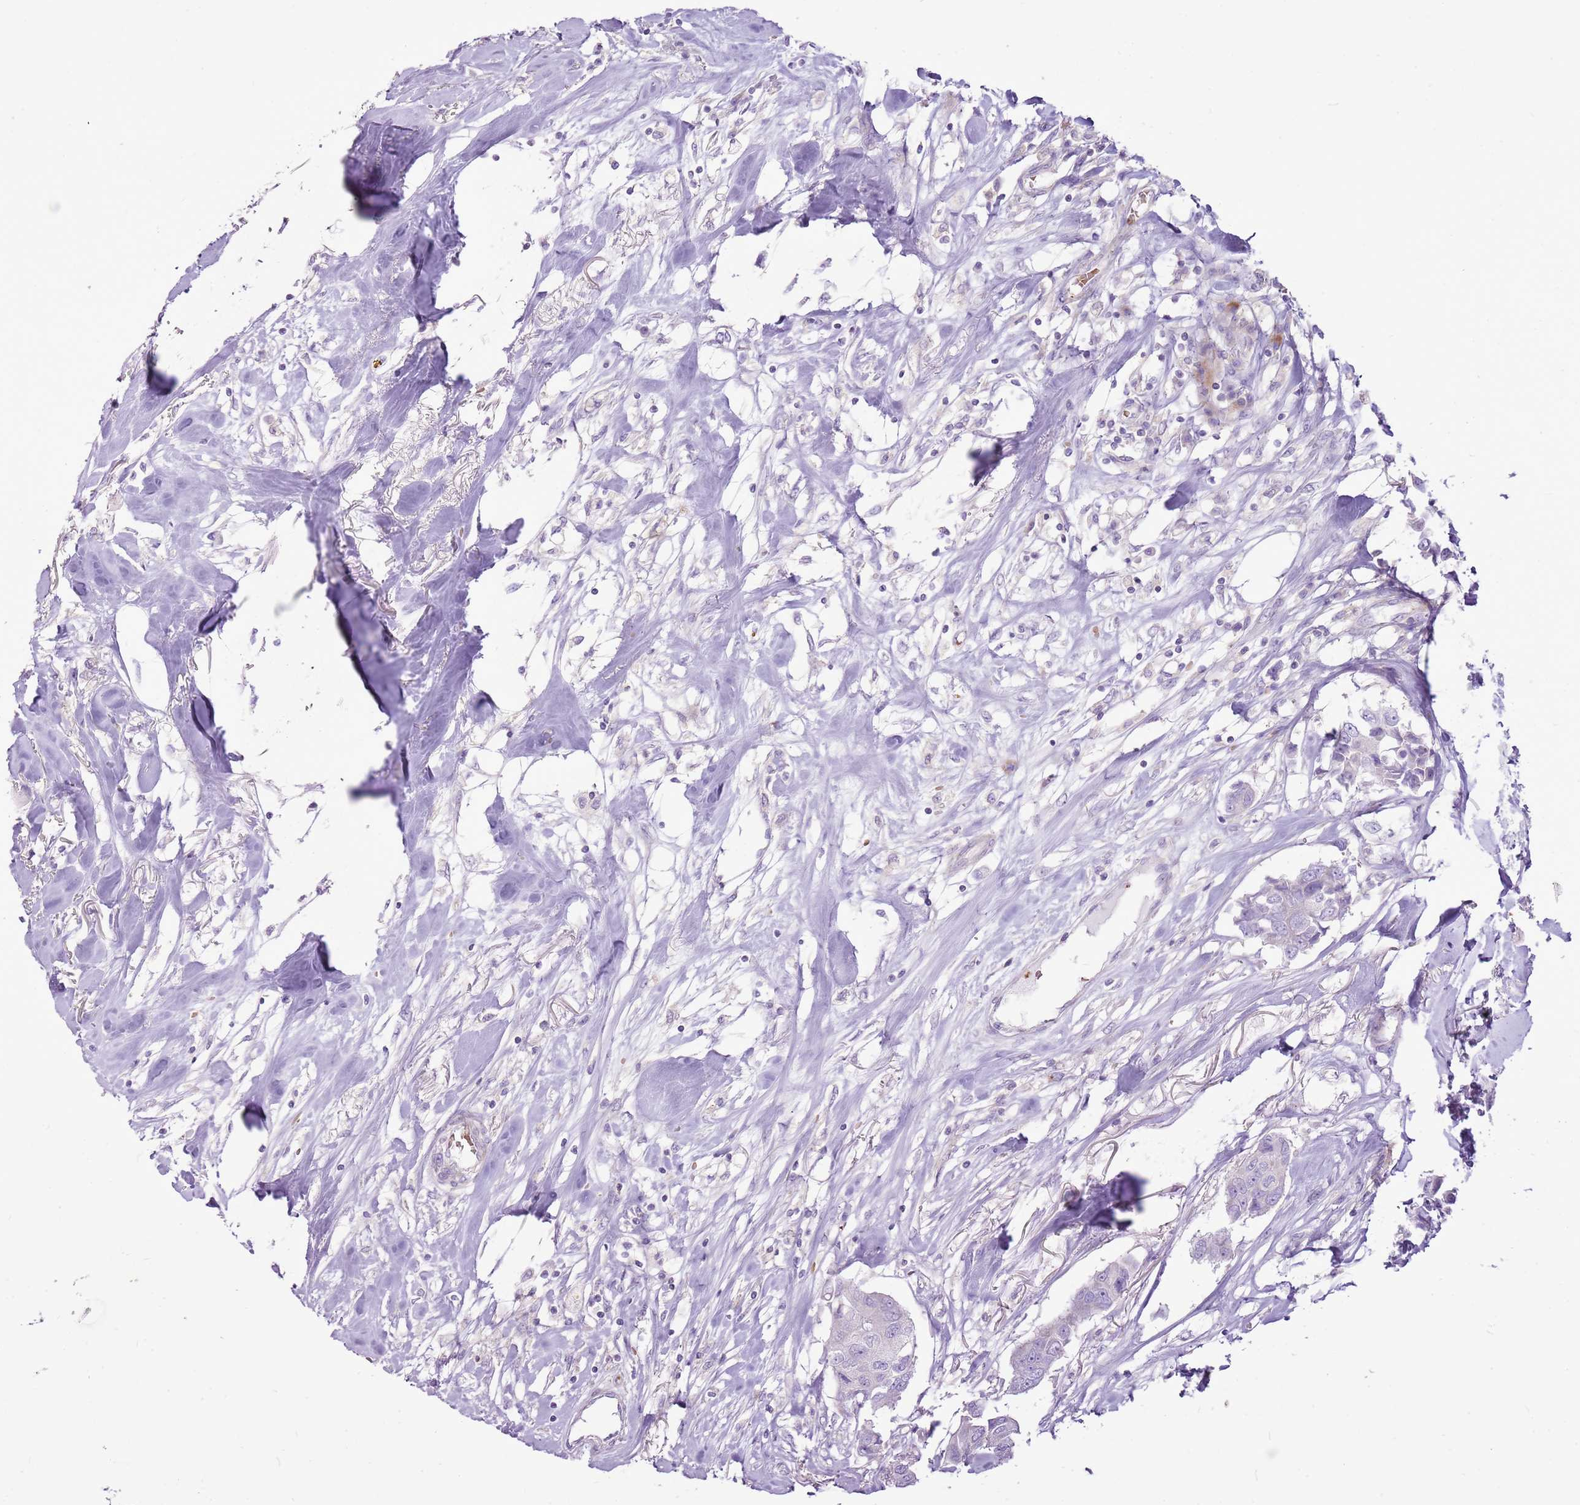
{"staining": {"intensity": "negative", "quantity": "none", "location": "none"}, "tissue": "breast cancer", "cell_type": "Tumor cells", "image_type": "cancer", "snomed": [{"axis": "morphology", "description": "Duct carcinoma"}, {"axis": "topography", "description": "Breast"}], "caption": "Image shows no significant protein staining in tumor cells of intraductal carcinoma (breast). Brightfield microscopy of immunohistochemistry (IHC) stained with DAB (brown) and hematoxylin (blue), captured at high magnification.", "gene": "CHAC2", "patient": {"sex": "female", "age": 80}}